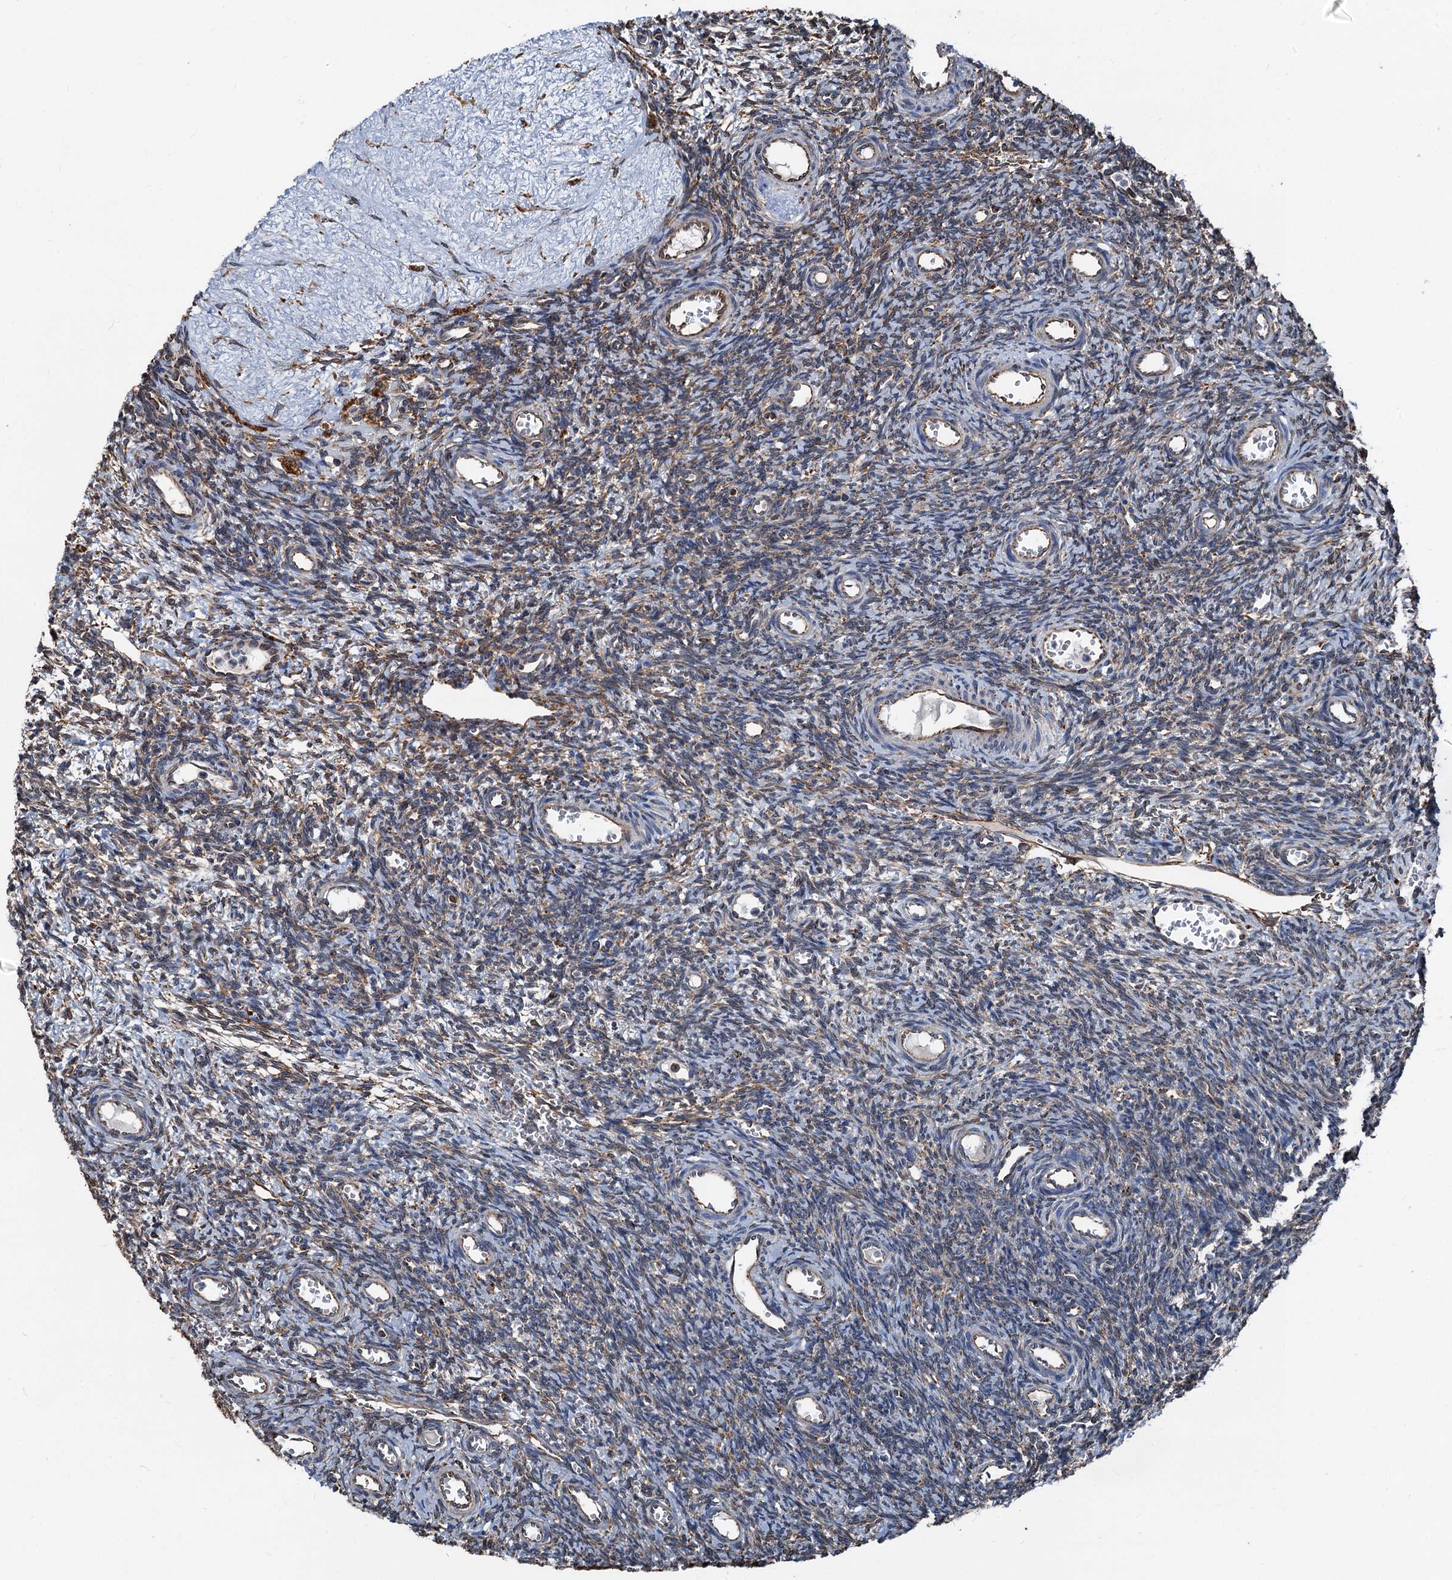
{"staining": {"intensity": "weak", "quantity": "25%-75%", "location": "cytoplasmic/membranous"}, "tissue": "ovary", "cell_type": "Ovarian stroma cells", "image_type": "normal", "snomed": [{"axis": "morphology", "description": "Normal tissue, NOS"}, {"axis": "topography", "description": "Ovary"}], "caption": "Immunohistochemistry (IHC) photomicrograph of benign human ovary stained for a protein (brown), which demonstrates low levels of weak cytoplasmic/membranous positivity in about 25%-75% of ovarian stroma cells.", "gene": "NEURL1B", "patient": {"sex": "female", "age": 39}}